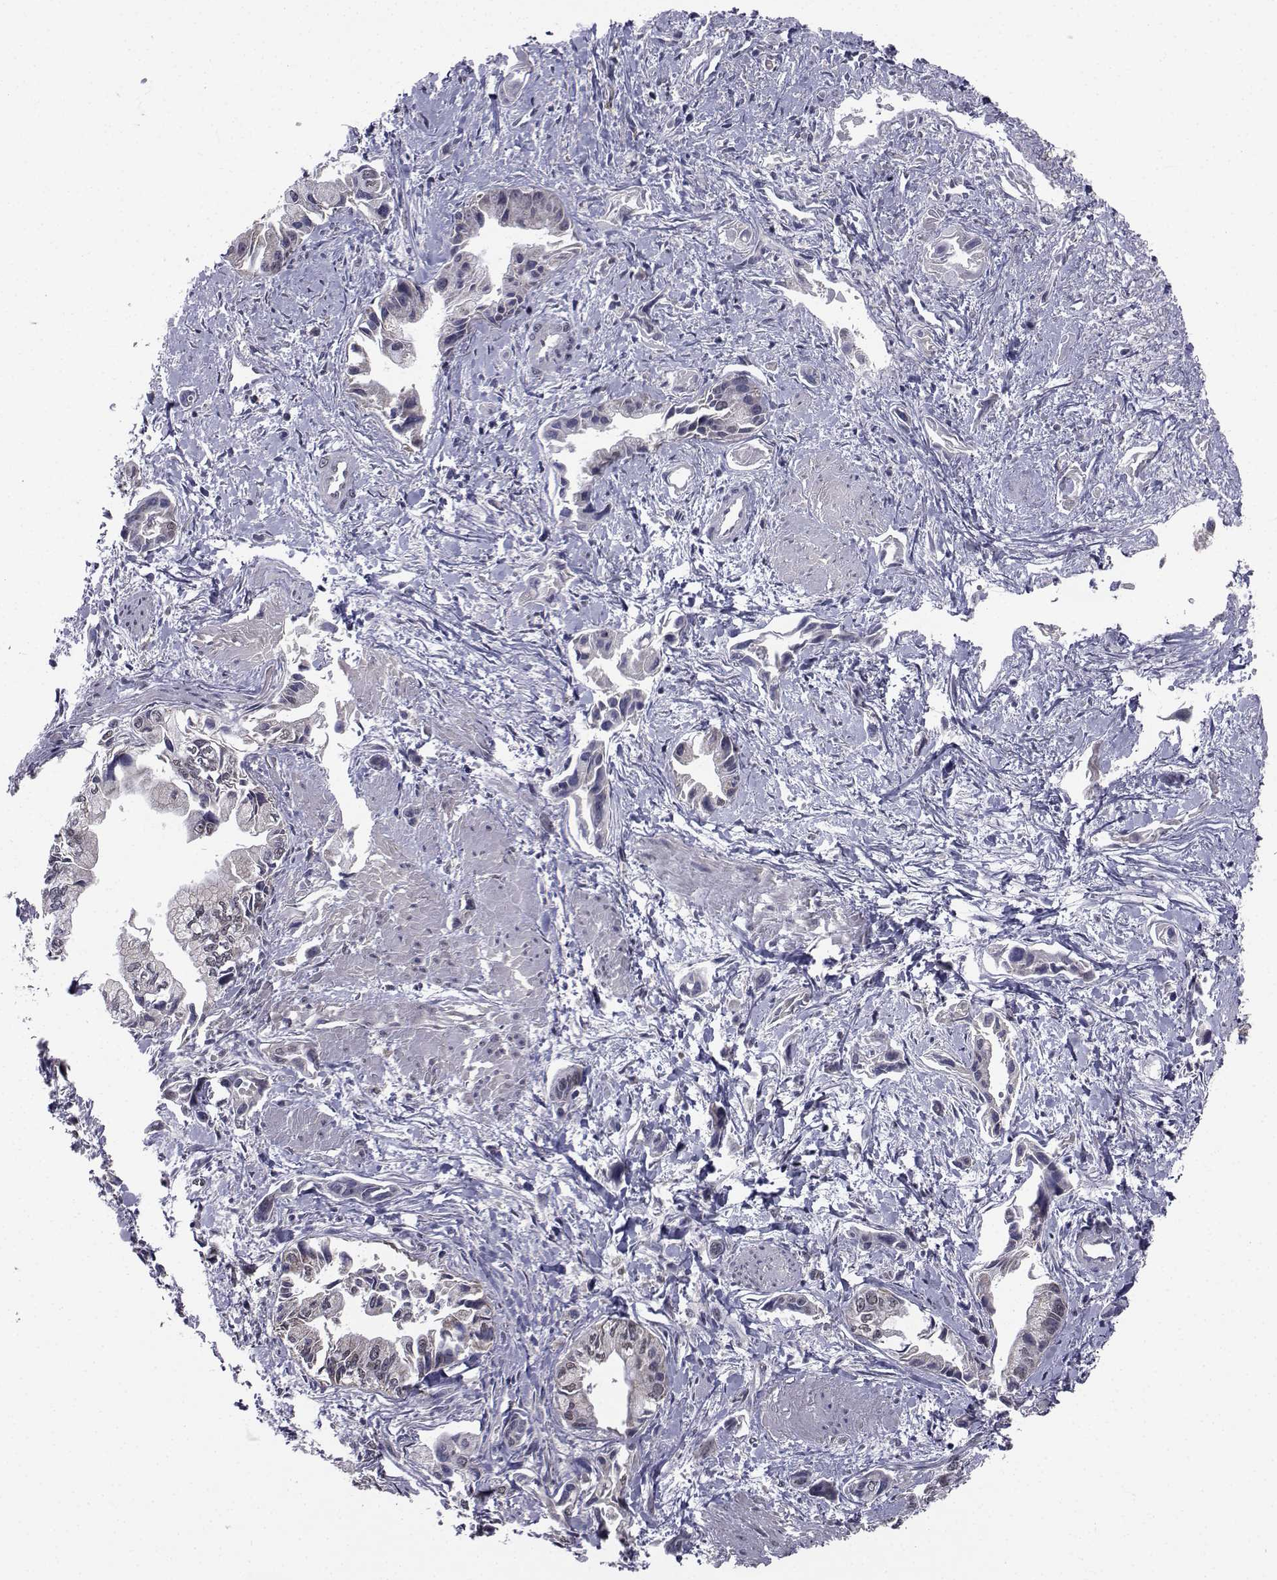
{"staining": {"intensity": "weak", "quantity": "<25%", "location": "cytoplasmic/membranous"}, "tissue": "pancreatic cancer", "cell_type": "Tumor cells", "image_type": "cancer", "snomed": [{"axis": "morphology", "description": "Adenocarcinoma, NOS"}, {"axis": "topography", "description": "Pancreas"}], "caption": "The image exhibits no staining of tumor cells in pancreatic cancer (adenocarcinoma).", "gene": "CYP2S1", "patient": {"sex": "female", "age": 61}}